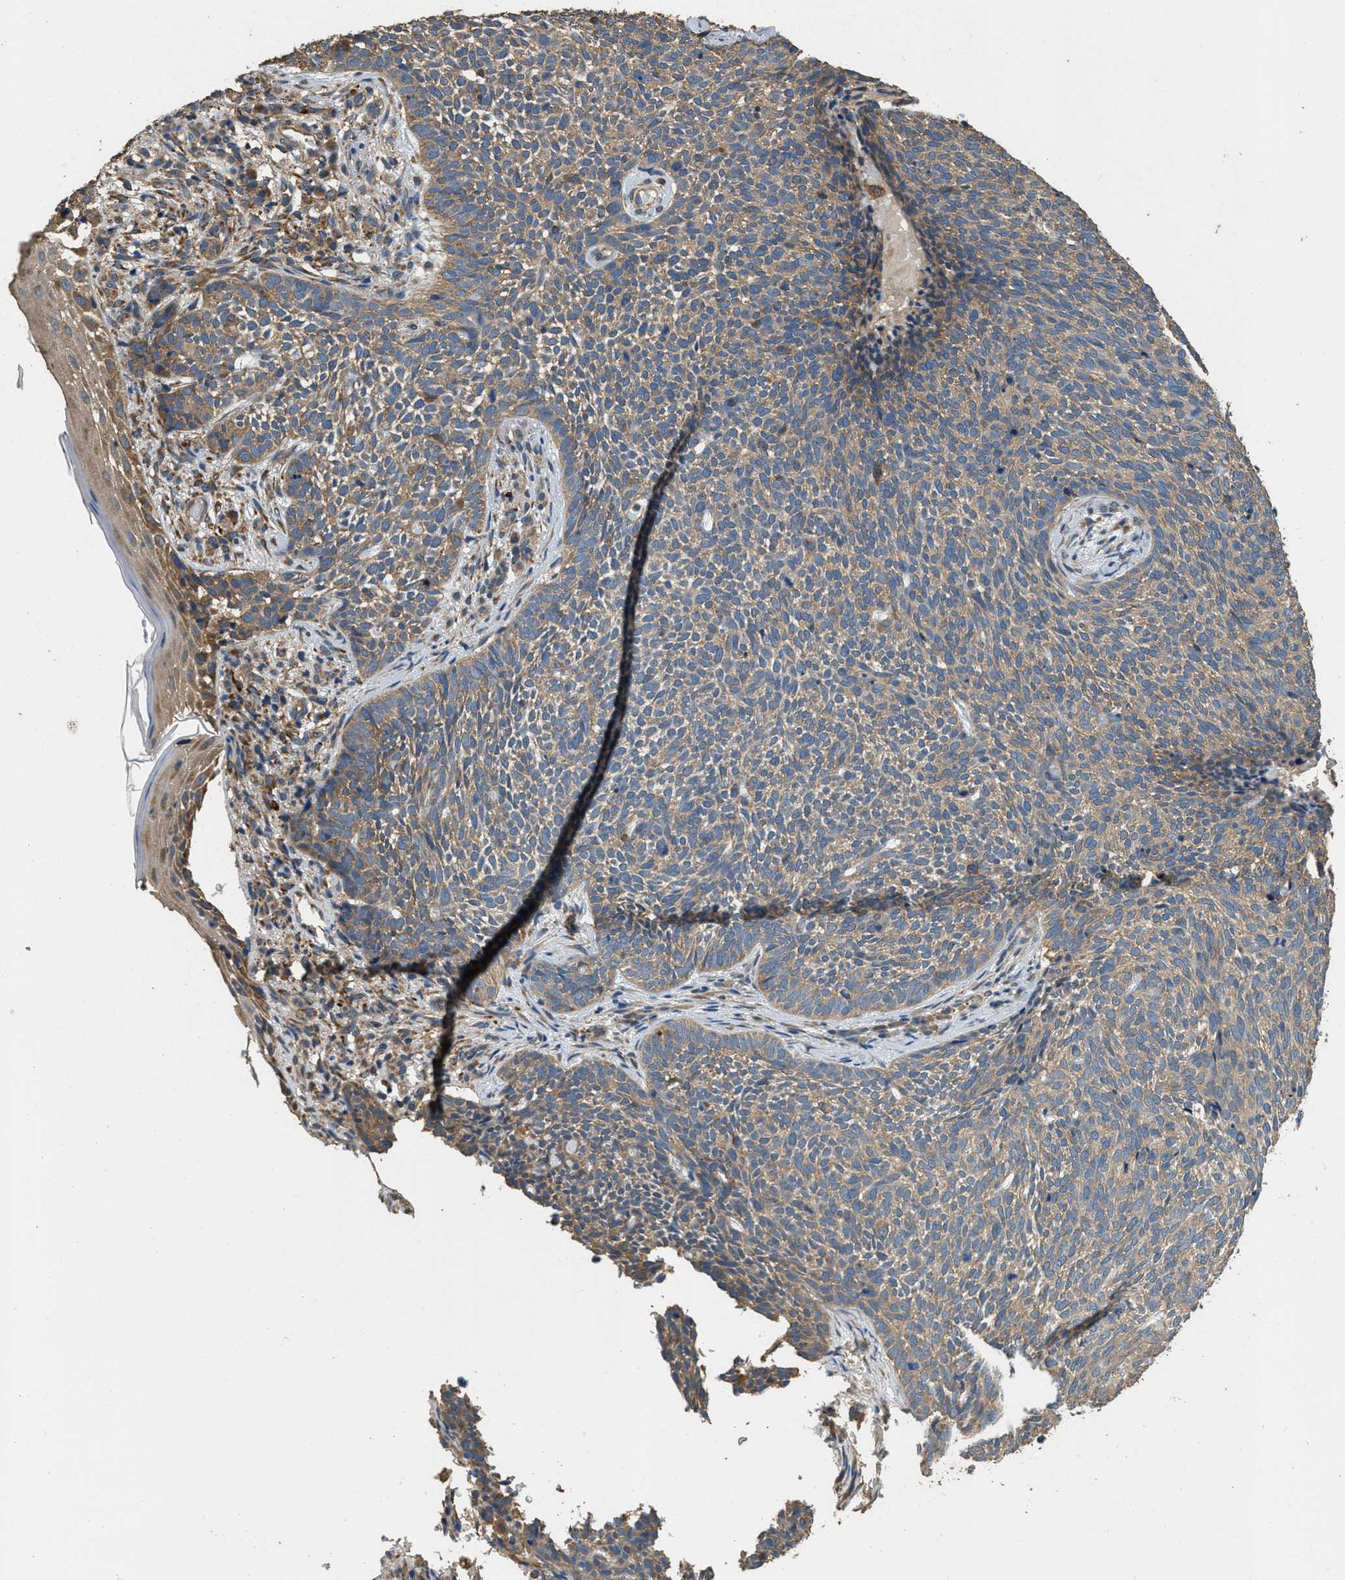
{"staining": {"intensity": "moderate", "quantity": ">75%", "location": "cytoplasmic/membranous"}, "tissue": "skin cancer", "cell_type": "Tumor cells", "image_type": "cancer", "snomed": [{"axis": "morphology", "description": "Basal cell carcinoma"}, {"axis": "topography", "description": "Skin"}], "caption": "The micrograph demonstrates staining of skin basal cell carcinoma, revealing moderate cytoplasmic/membranous protein staining (brown color) within tumor cells.", "gene": "THBS2", "patient": {"sex": "female", "age": 84}}